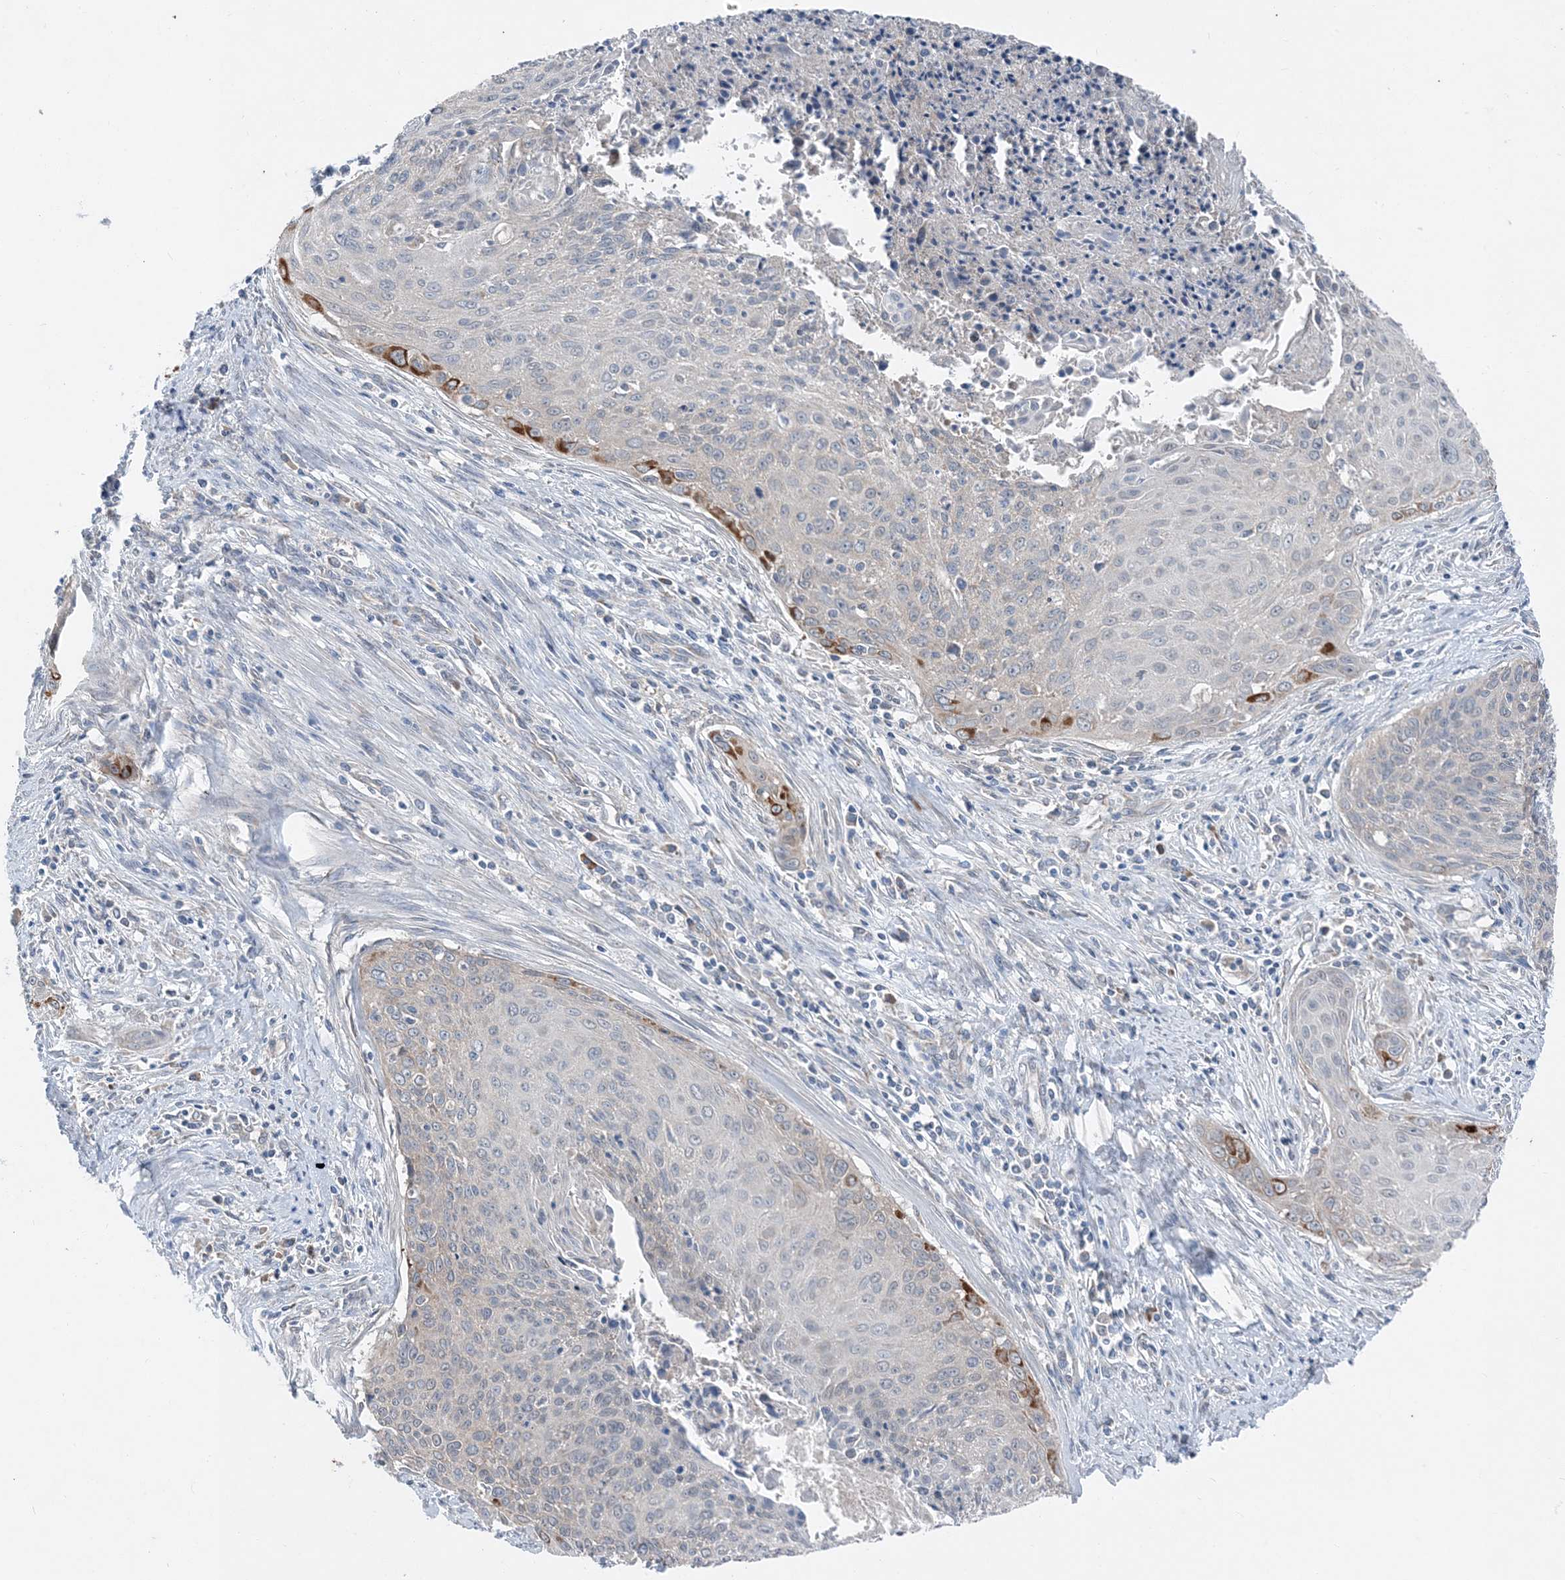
{"staining": {"intensity": "moderate", "quantity": "<25%", "location": "cytoplasmic/membranous"}, "tissue": "cervical cancer", "cell_type": "Tumor cells", "image_type": "cancer", "snomed": [{"axis": "morphology", "description": "Squamous cell carcinoma, NOS"}, {"axis": "topography", "description": "Cervix"}], "caption": "Human cervical squamous cell carcinoma stained with a brown dye displays moderate cytoplasmic/membranous positive expression in approximately <25% of tumor cells.", "gene": "DHX30", "patient": {"sex": "female", "age": 55}}